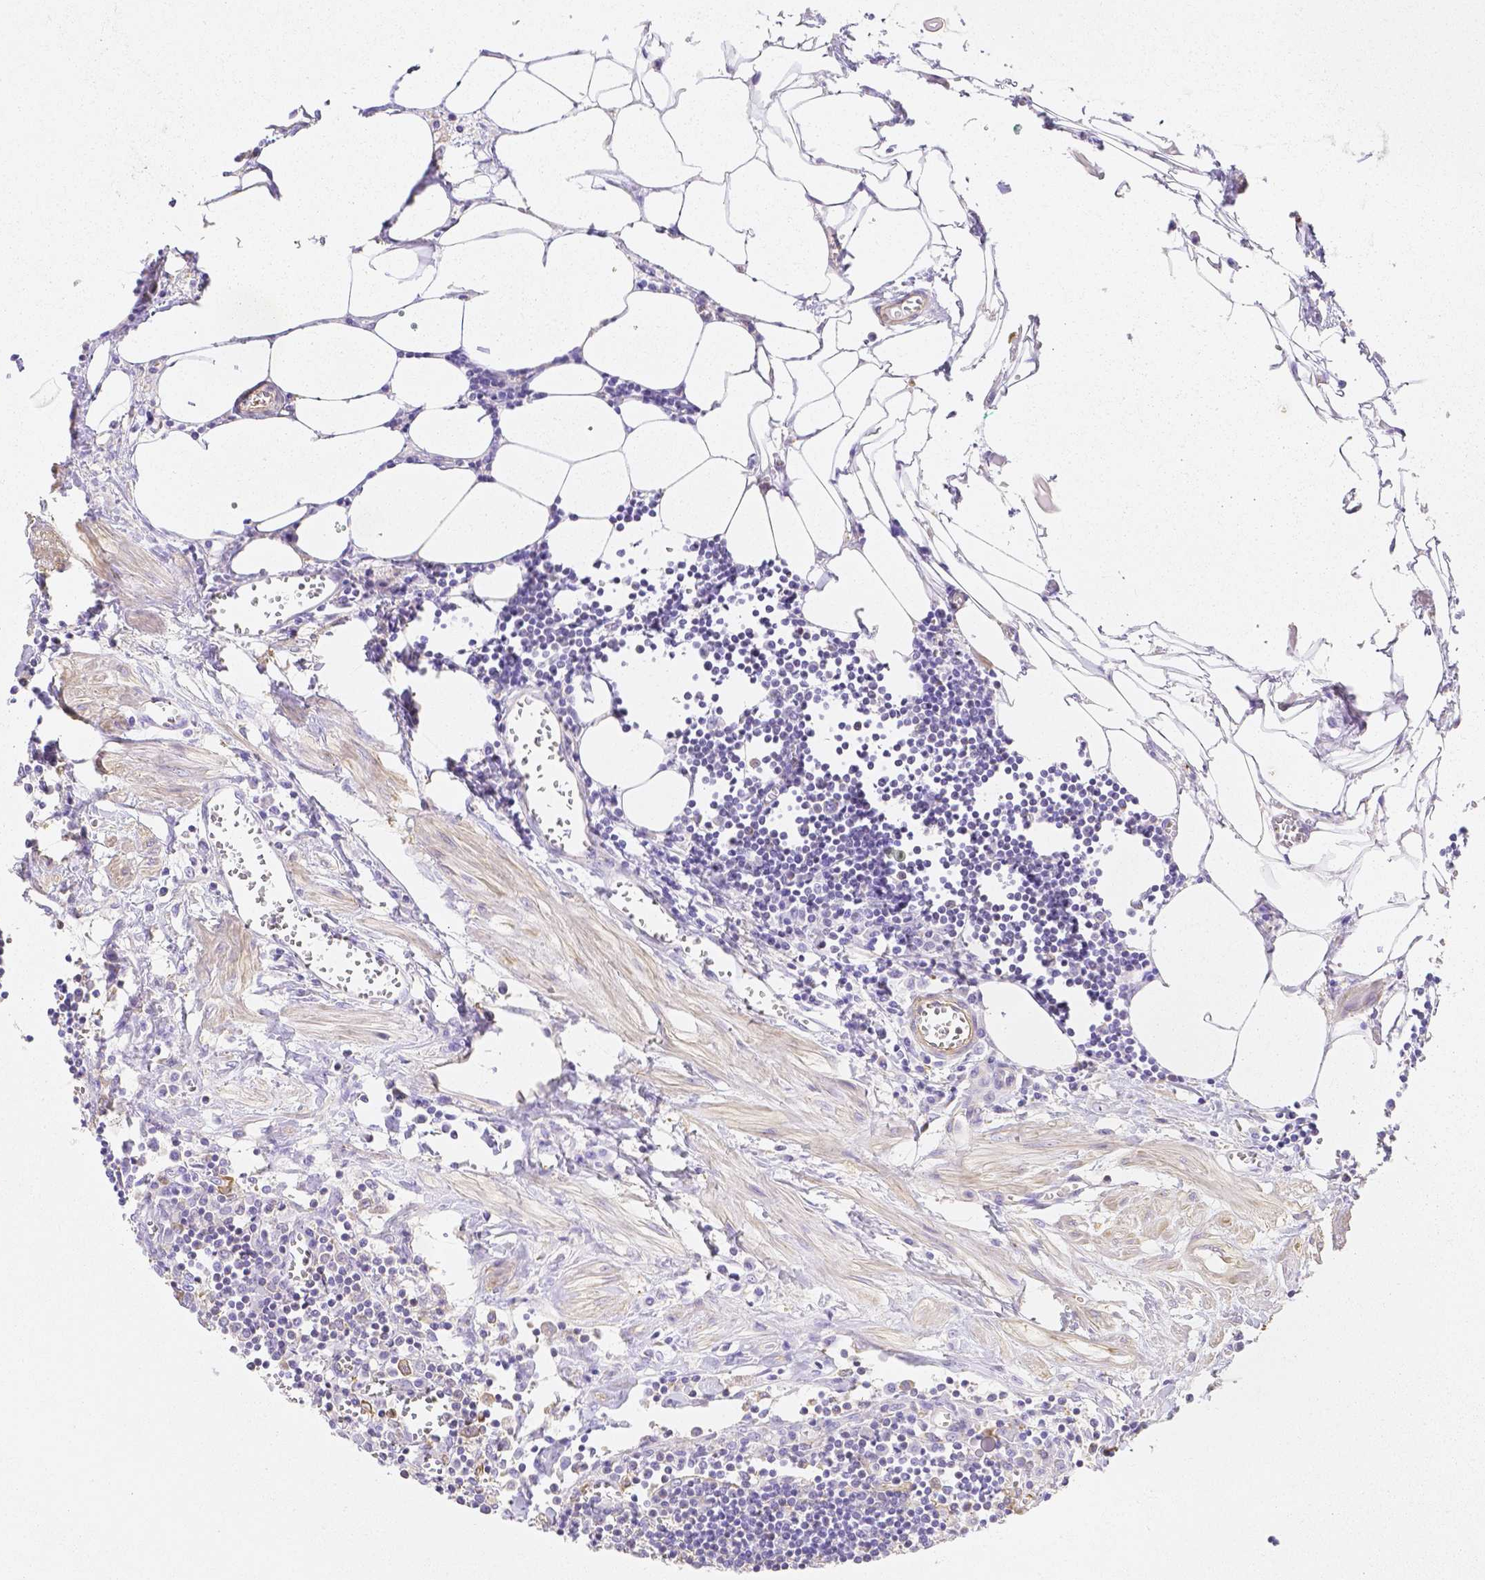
{"staining": {"intensity": "negative", "quantity": "none", "location": "none"}, "tissue": "lymph node", "cell_type": "Germinal center cells", "image_type": "normal", "snomed": [{"axis": "morphology", "description": "Normal tissue, NOS"}, {"axis": "topography", "description": "Lymph node"}], "caption": "This is an IHC micrograph of unremarkable human lymph node. There is no staining in germinal center cells.", "gene": "ASAH2B", "patient": {"sex": "male", "age": 66}}